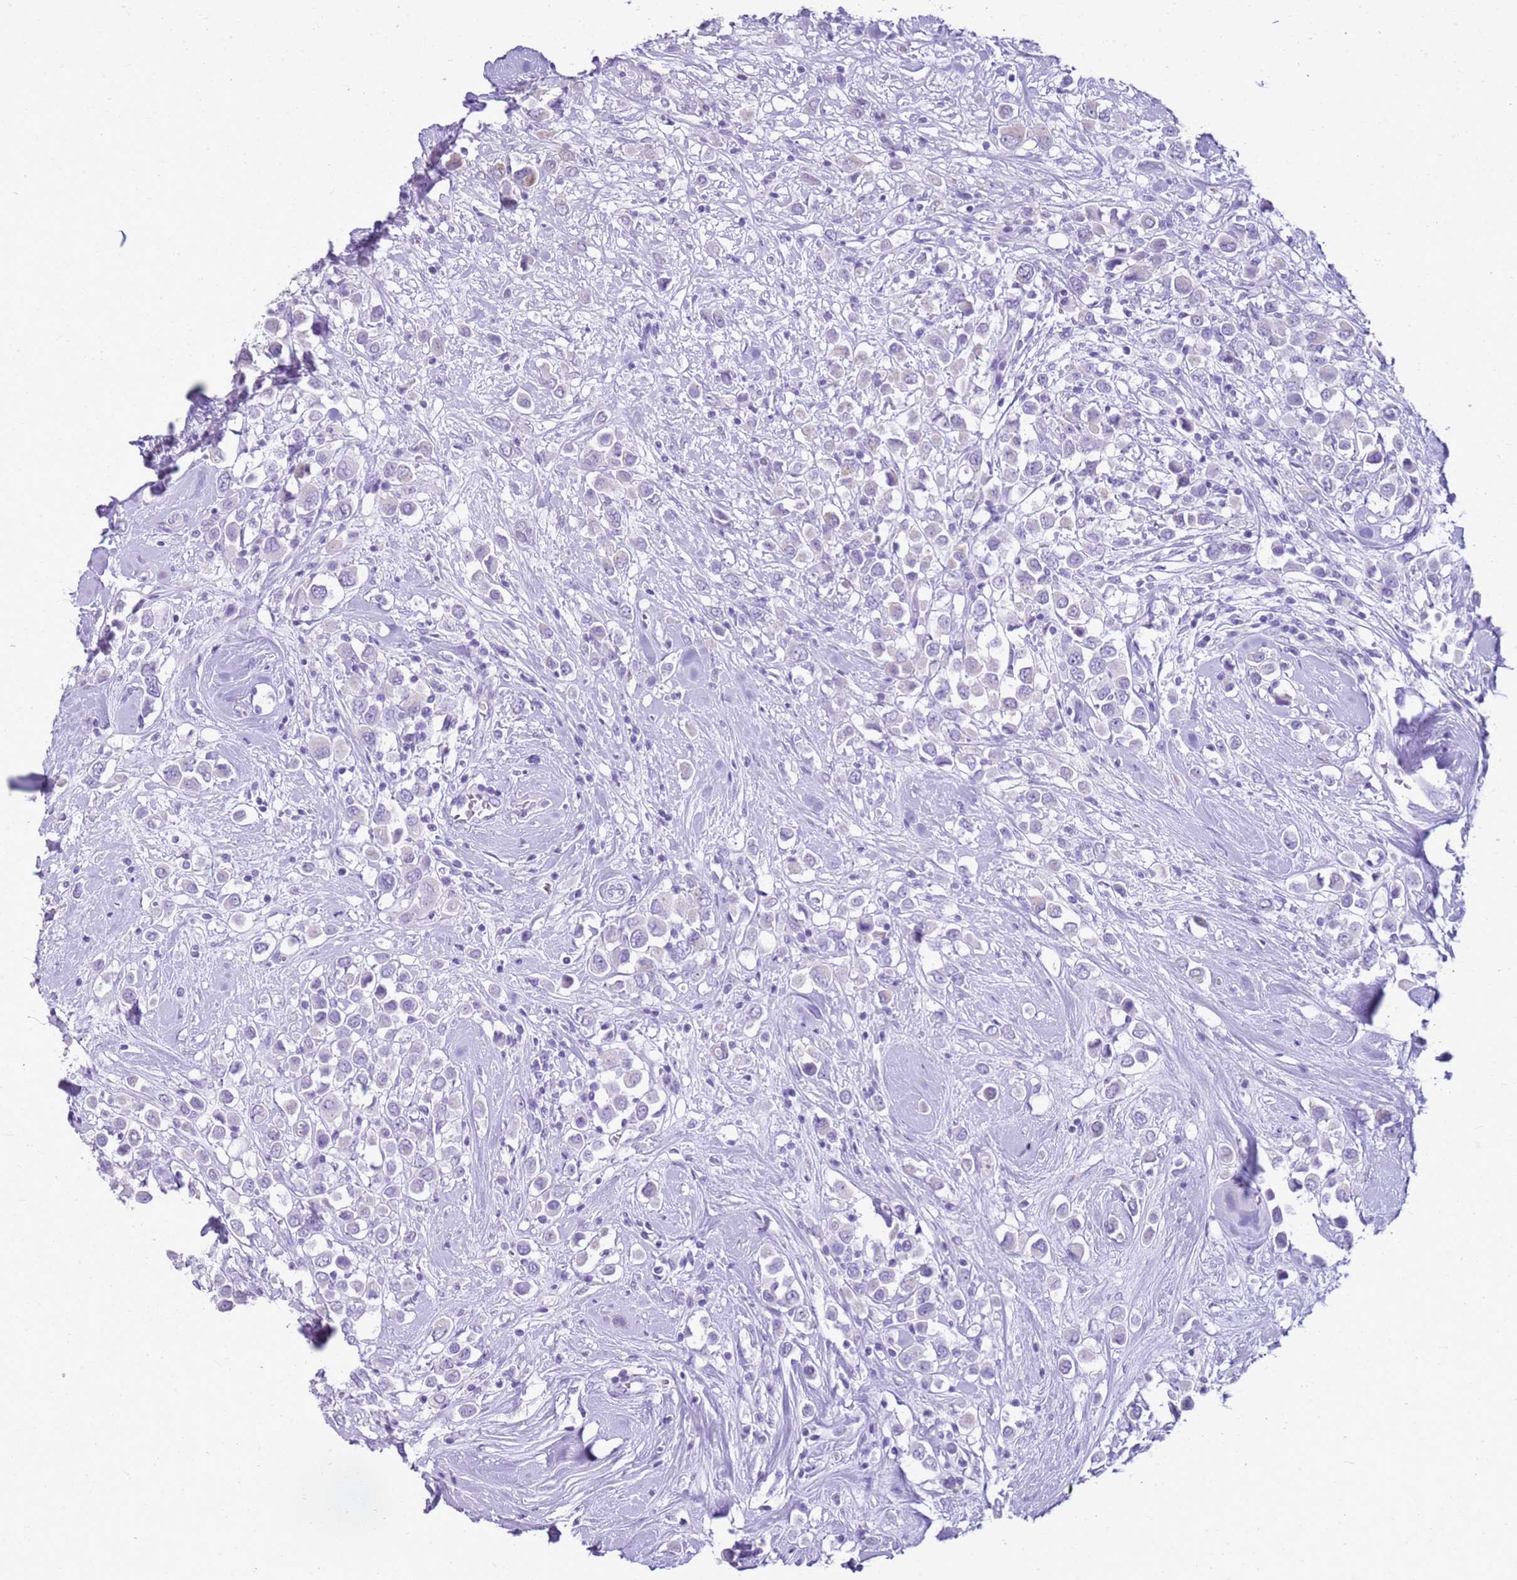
{"staining": {"intensity": "negative", "quantity": "none", "location": "none"}, "tissue": "breast cancer", "cell_type": "Tumor cells", "image_type": "cancer", "snomed": [{"axis": "morphology", "description": "Duct carcinoma"}, {"axis": "topography", "description": "Breast"}], "caption": "Micrograph shows no protein staining in tumor cells of breast invasive ductal carcinoma tissue. (DAB (3,3'-diaminobenzidine) immunohistochemistry (IHC), high magnification).", "gene": "CA8", "patient": {"sex": "female", "age": 61}}